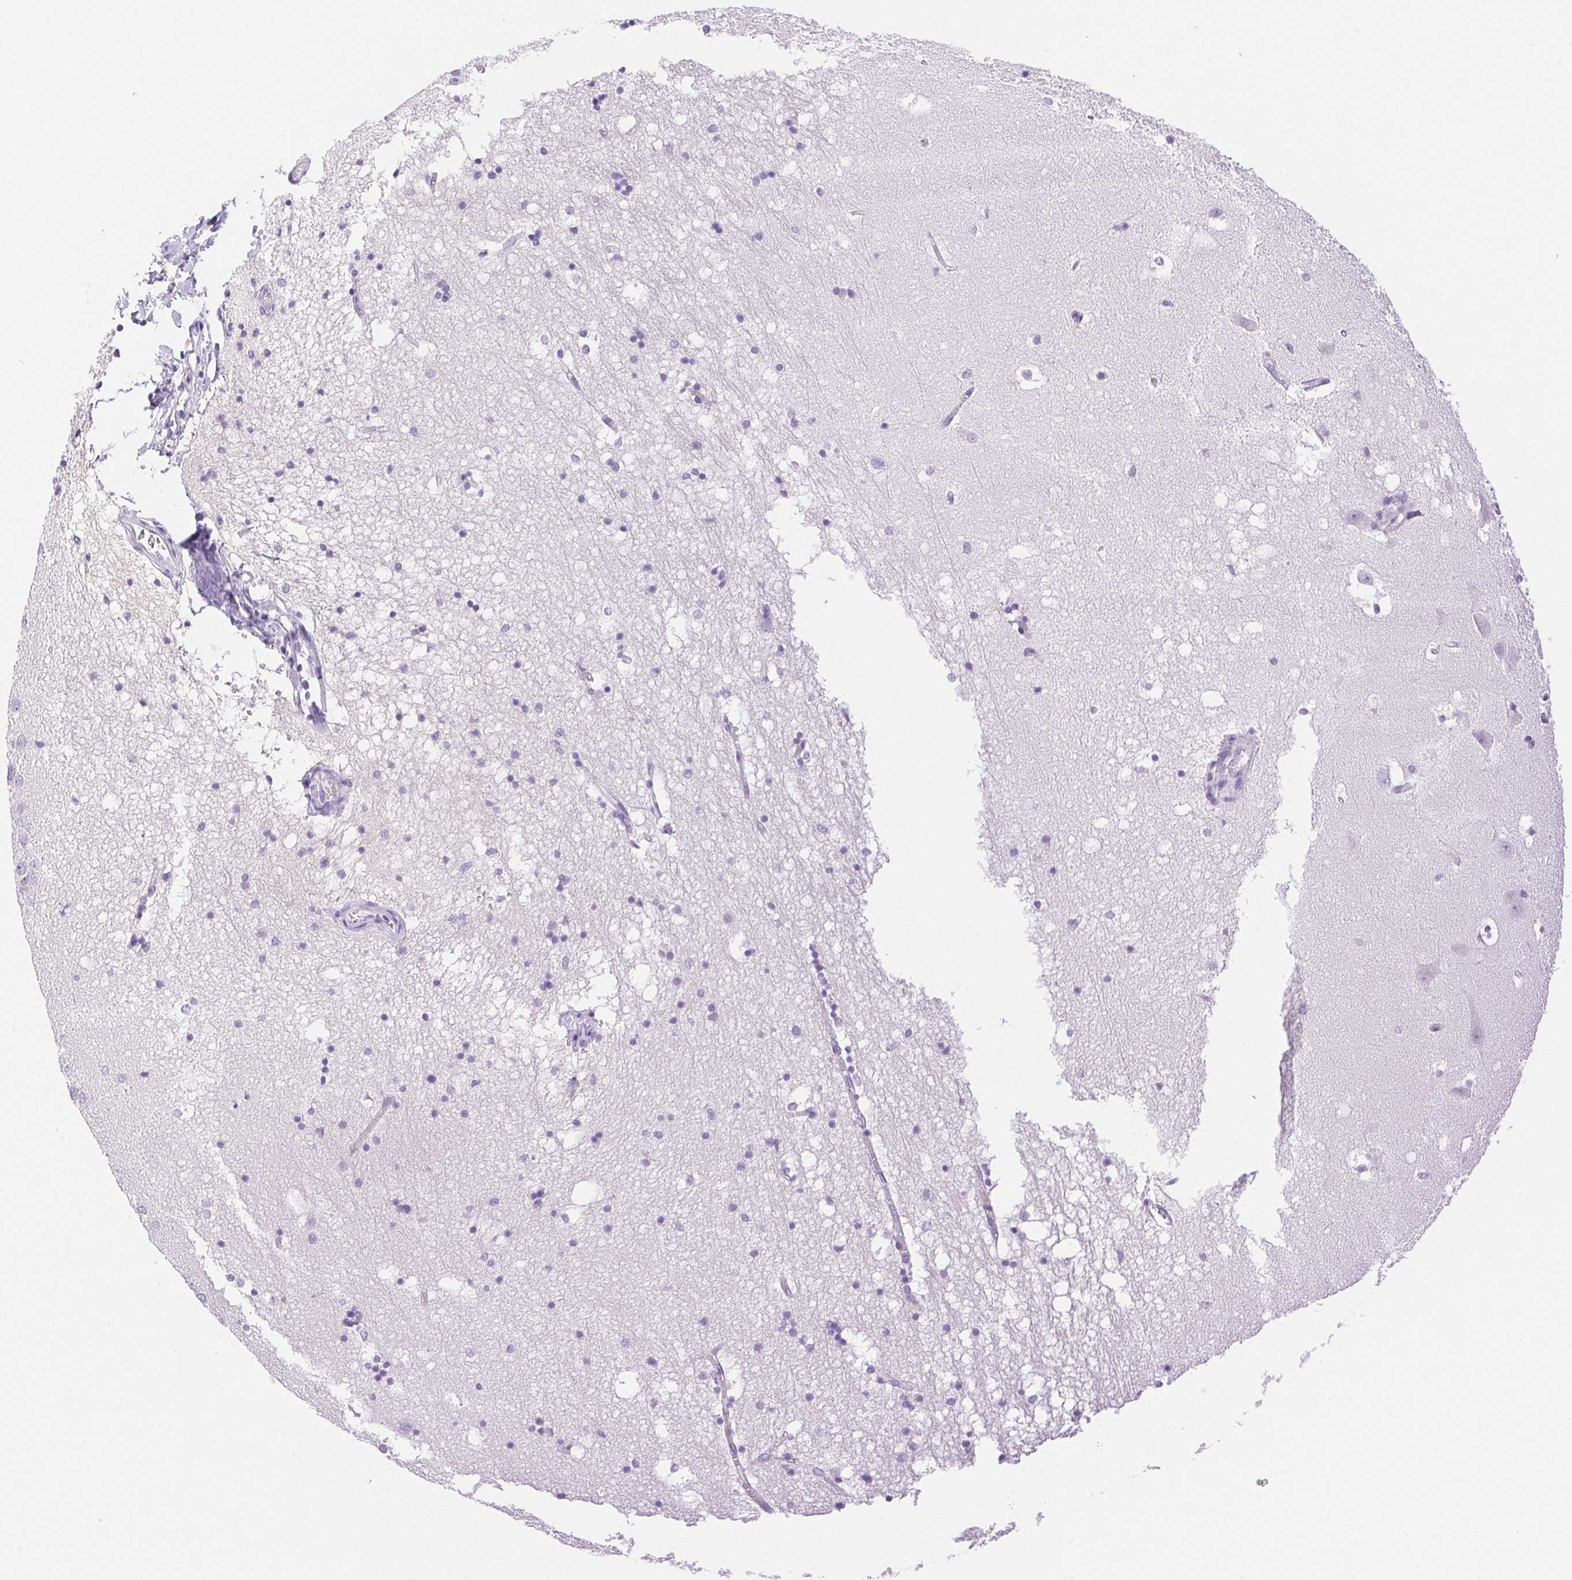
{"staining": {"intensity": "negative", "quantity": "none", "location": "none"}, "tissue": "hippocampus", "cell_type": "Glial cells", "image_type": "normal", "snomed": [{"axis": "morphology", "description": "Normal tissue, NOS"}, {"axis": "topography", "description": "Hippocampus"}], "caption": "Immunohistochemical staining of unremarkable human hippocampus shows no significant staining in glial cells.", "gene": "SPACA4", "patient": {"sex": "male", "age": 58}}